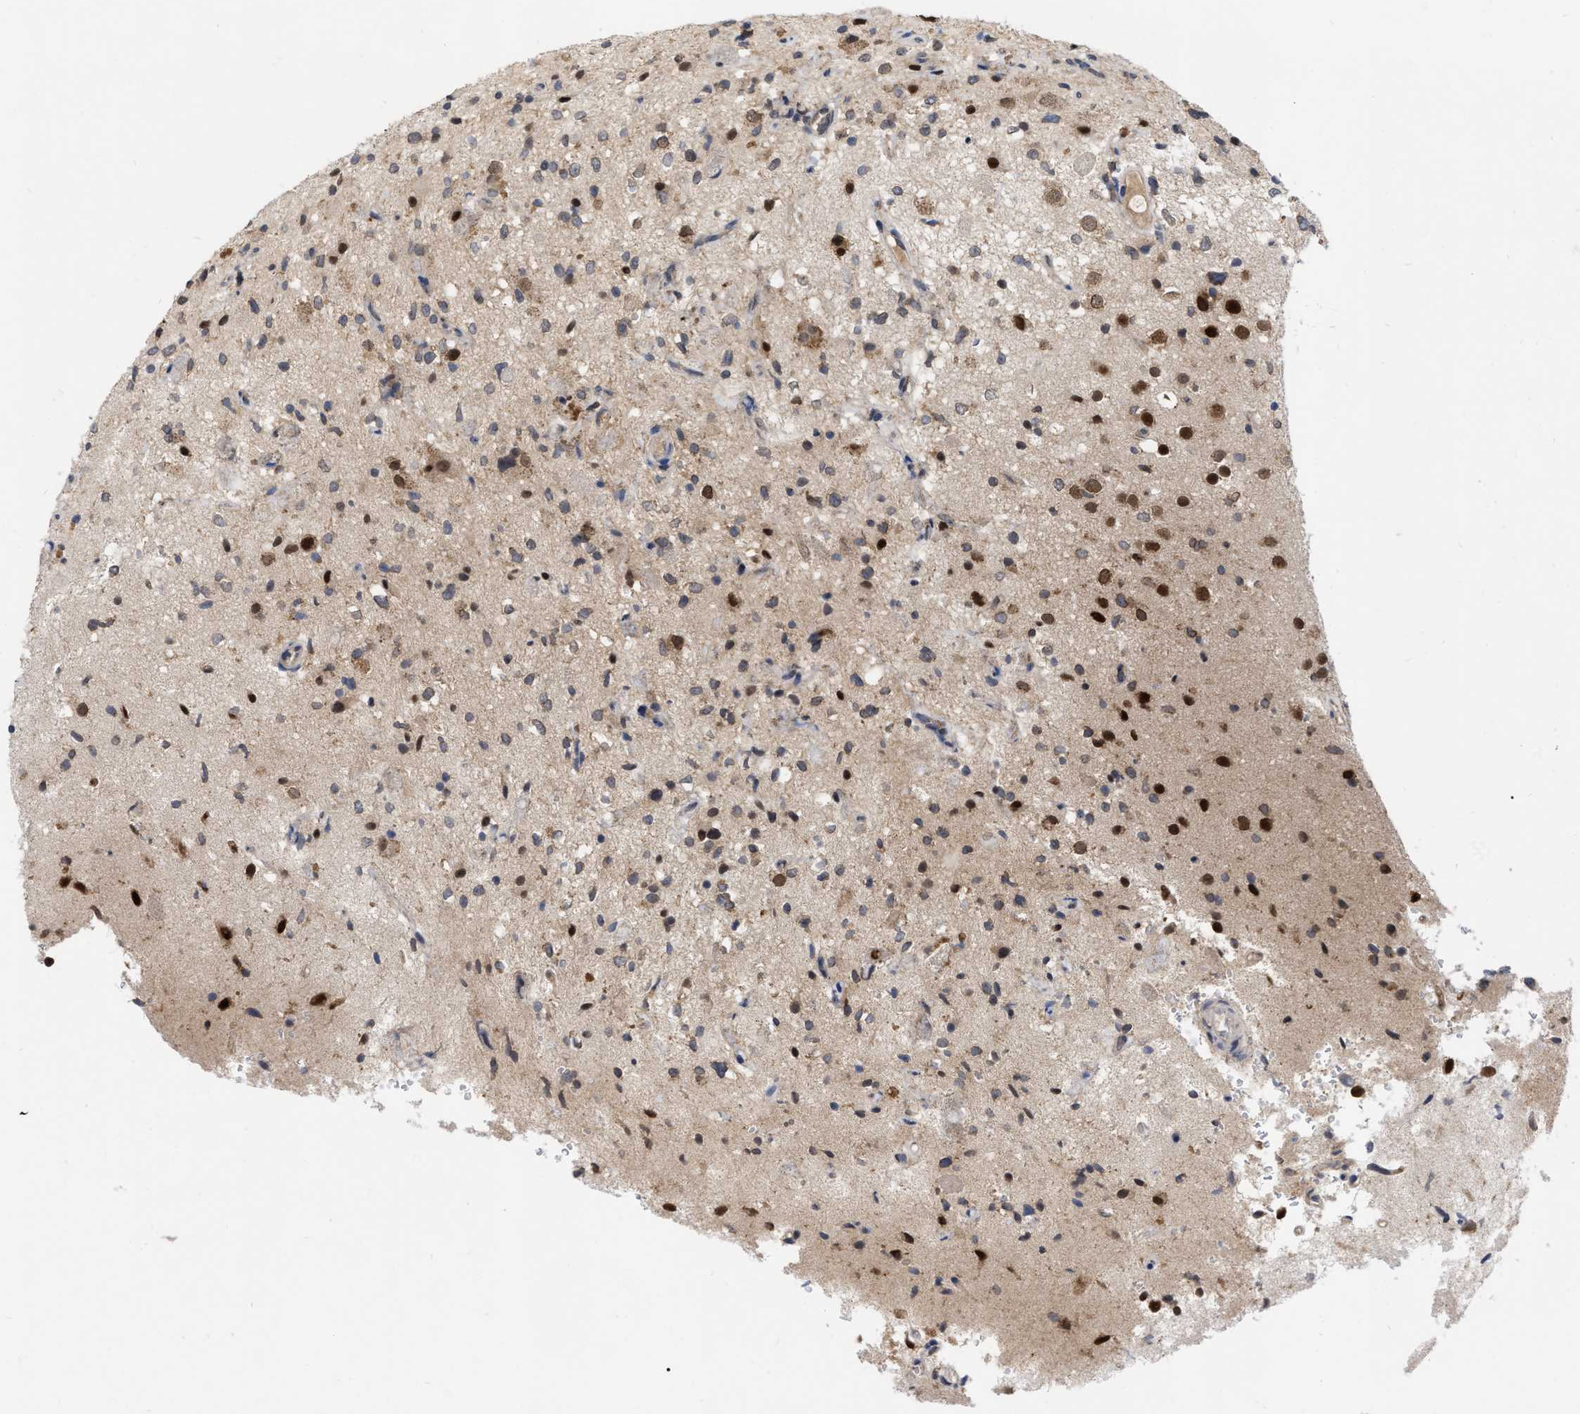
{"staining": {"intensity": "strong", "quantity": "<25%", "location": "nuclear"}, "tissue": "glioma", "cell_type": "Tumor cells", "image_type": "cancer", "snomed": [{"axis": "morphology", "description": "Glioma, malignant, High grade"}, {"axis": "topography", "description": "Brain"}], "caption": "A histopathology image showing strong nuclear expression in approximately <25% of tumor cells in high-grade glioma (malignant), as visualized by brown immunohistochemical staining.", "gene": "MDM4", "patient": {"sex": "male", "age": 33}}